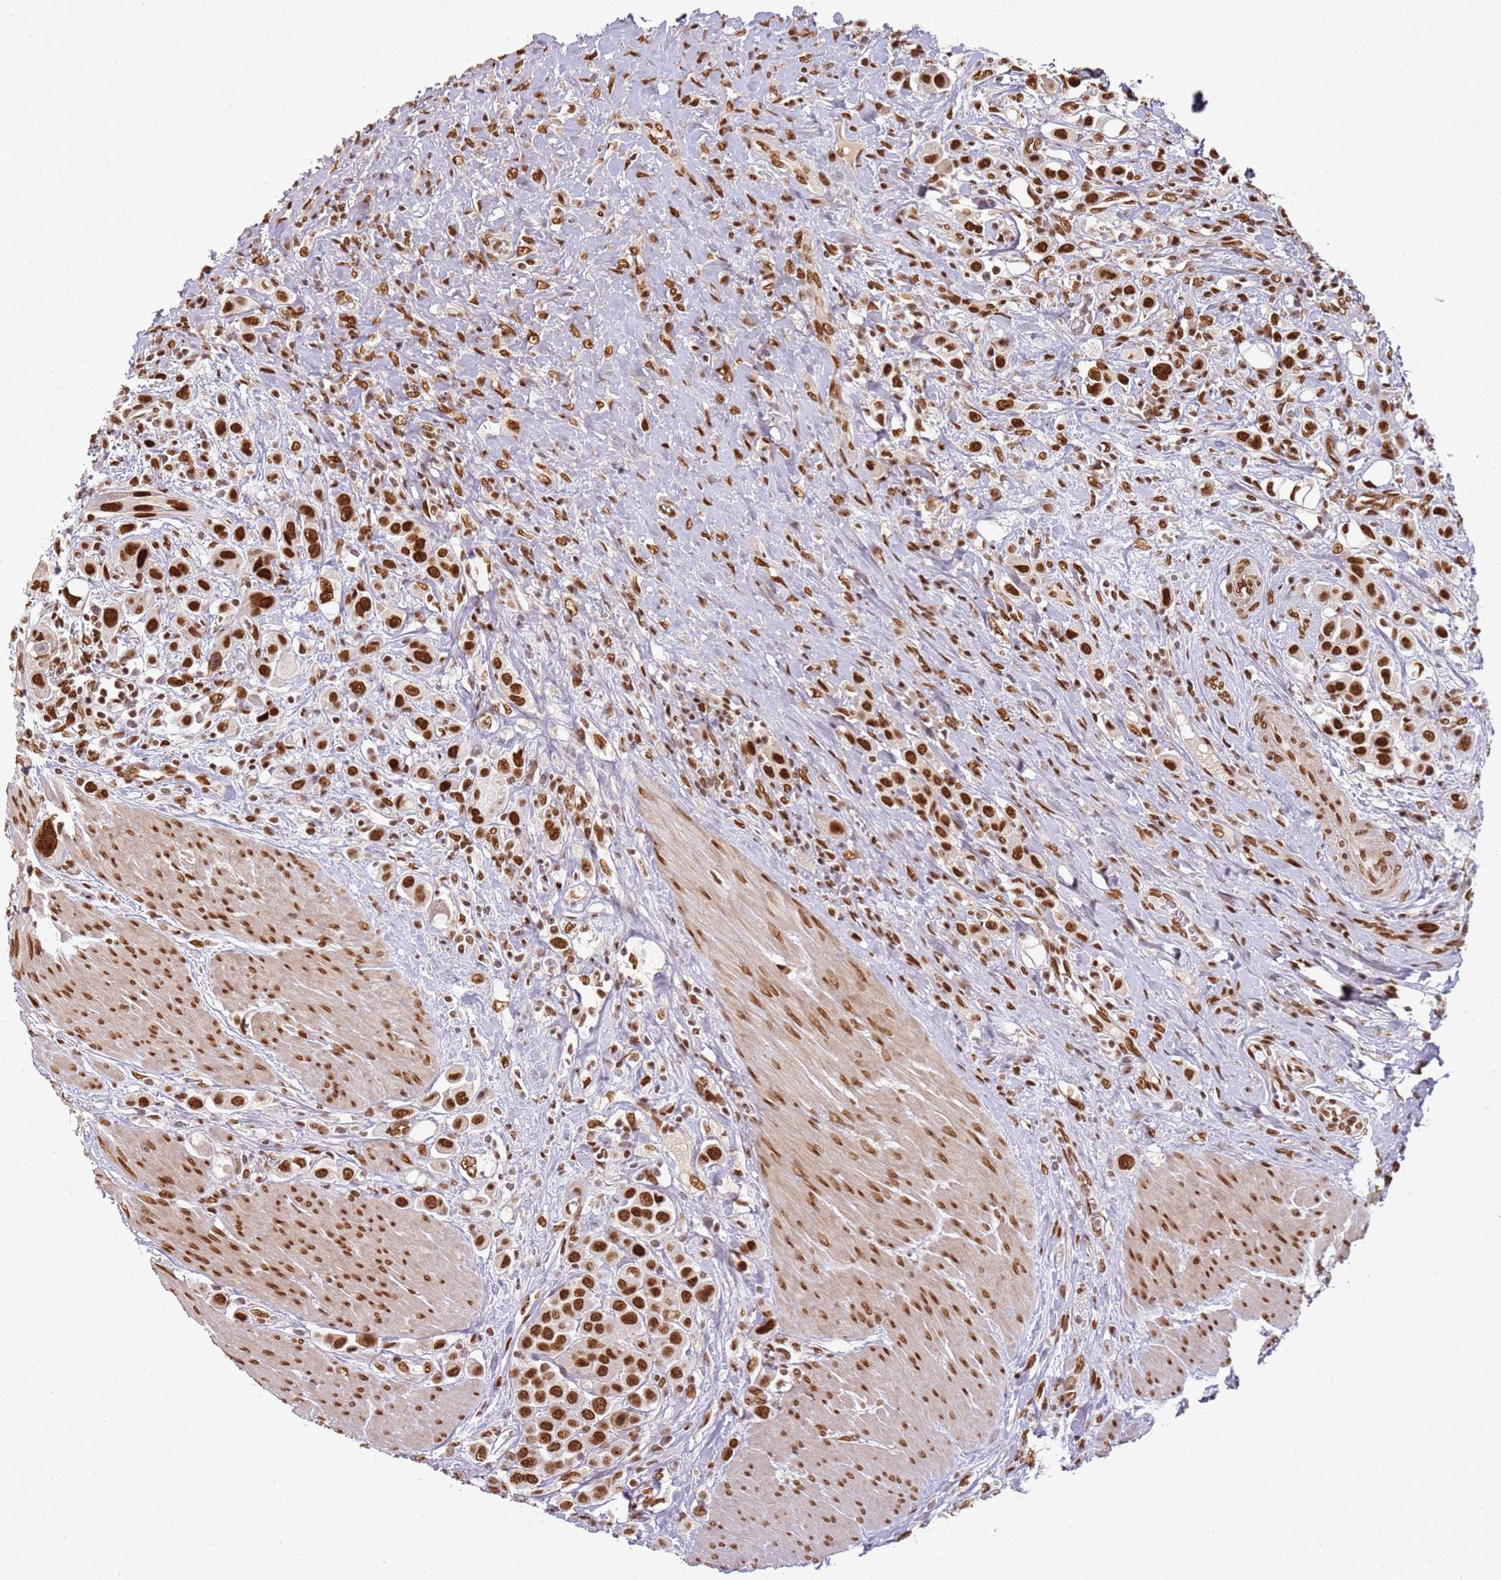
{"staining": {"intensity": "strong", "quantity": ">75%", "location": "nuclear"}, "tissue": "urothelial cancer", "cell_type": "Tumor cells", "image_type": "cancer", "snomed": [{"axis": "morphology", "description": "Urothelial carcinoma, High grade"}, {"axis": "topography", "description": "Urinary bladder"}], "caption": "An image showing strong nuclear expression in about >75% of tumor cells in urothelial carcinoma (high-grade), as visualized by brown immunohistochemical staining.", "gene": "TENT4A", "patient": {"sex": "male", "age": 50}}